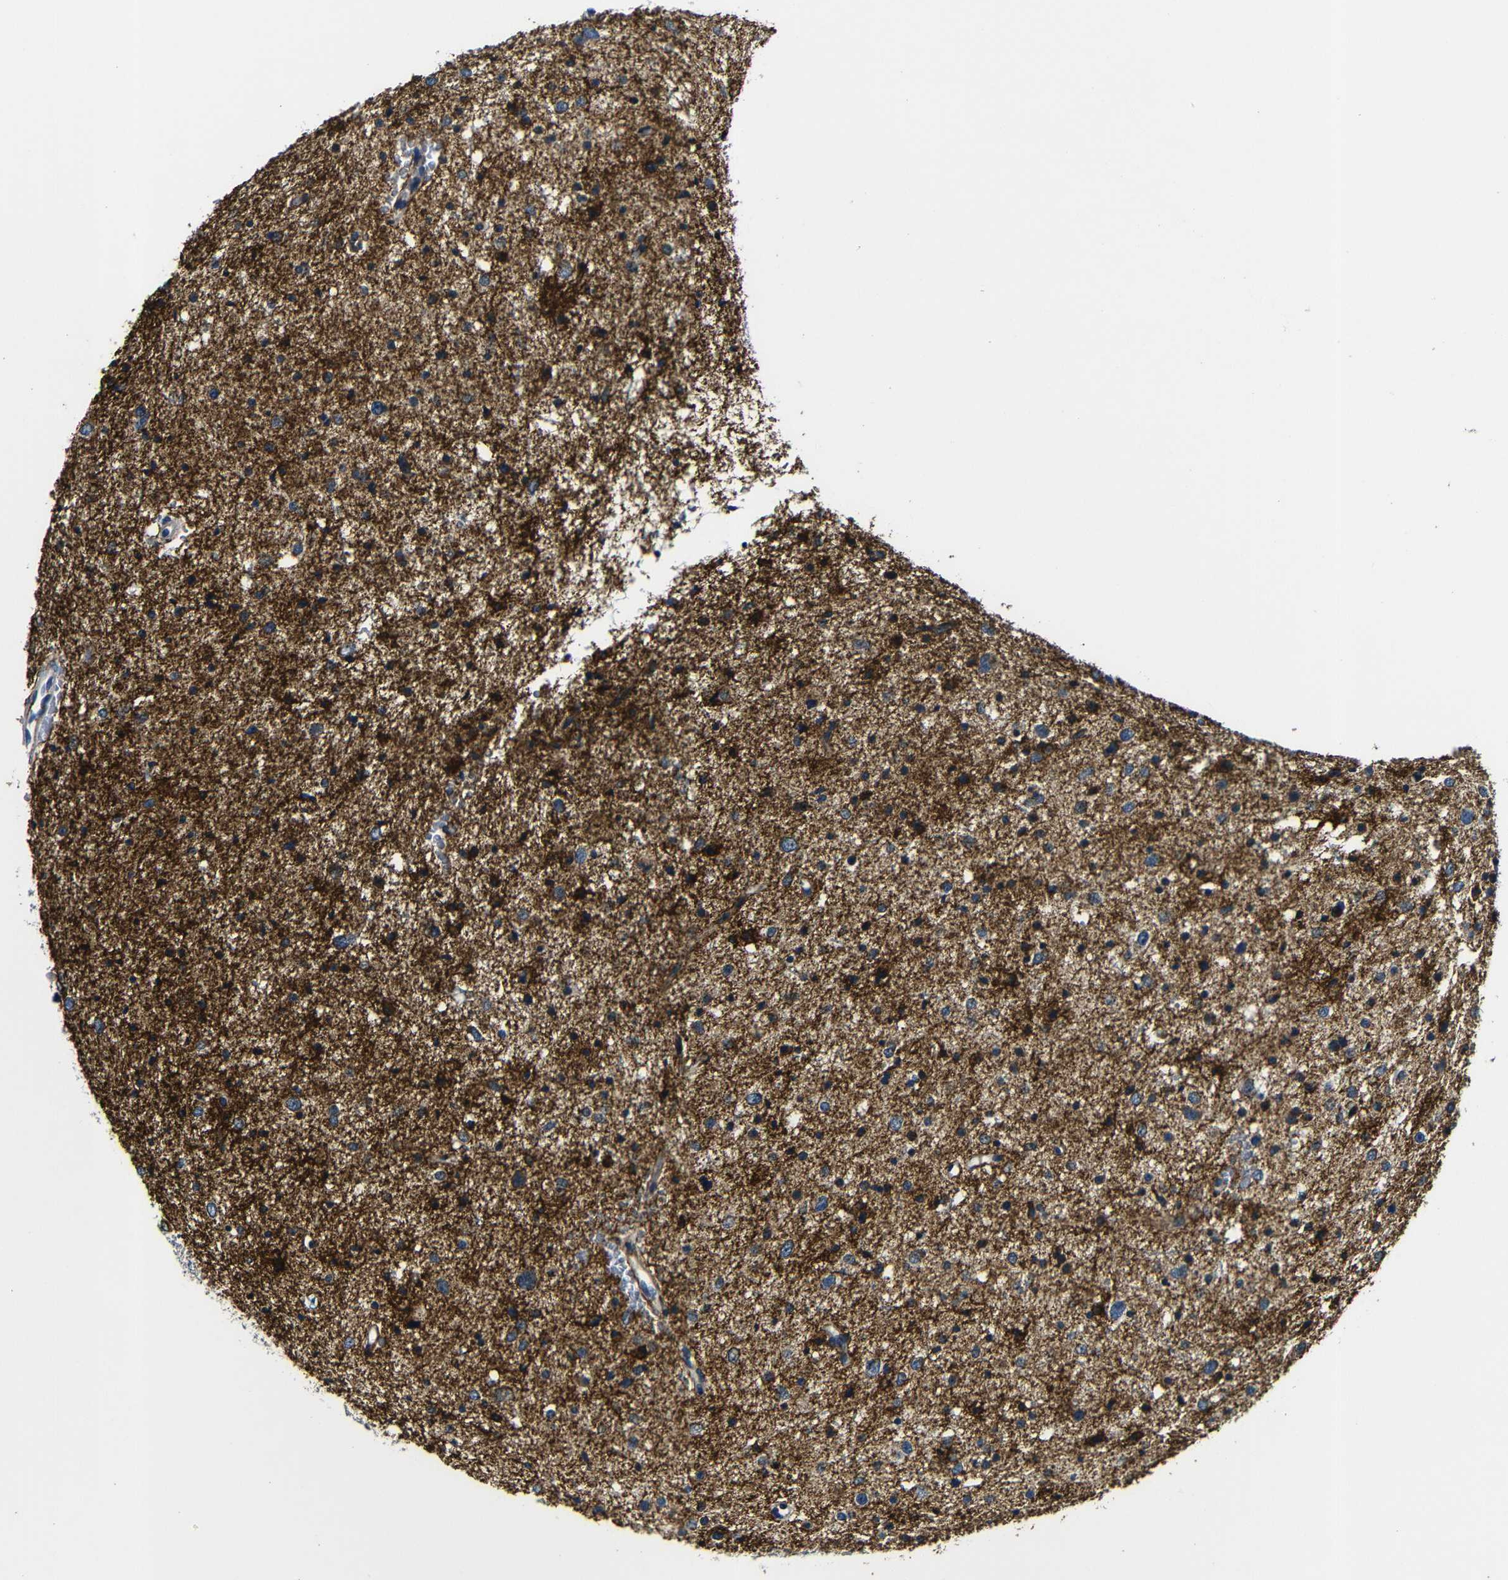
{"staining": {"intensity": "moderate", "quantity": ">75%", "location": "cytoplasmic/membranous"}, "tissue": "glioma", "cell_type": "Tumor cells", "image_type": "cancer", "snomed": [{"axis": "morphology", "description": "Glioma, malignant, Low grade"}, {"axis": "topography", "description": "Brain"}], "caption": "A histopathology image of glioma stained for a protein displays moderate cytoplasmic/membranous brown staining in tumor cells. (DAB IHC, brown staining for protein, blue staining for nuclei).", "gene": "FKBP14", "patient": {"sex": "female", "age": 37}}